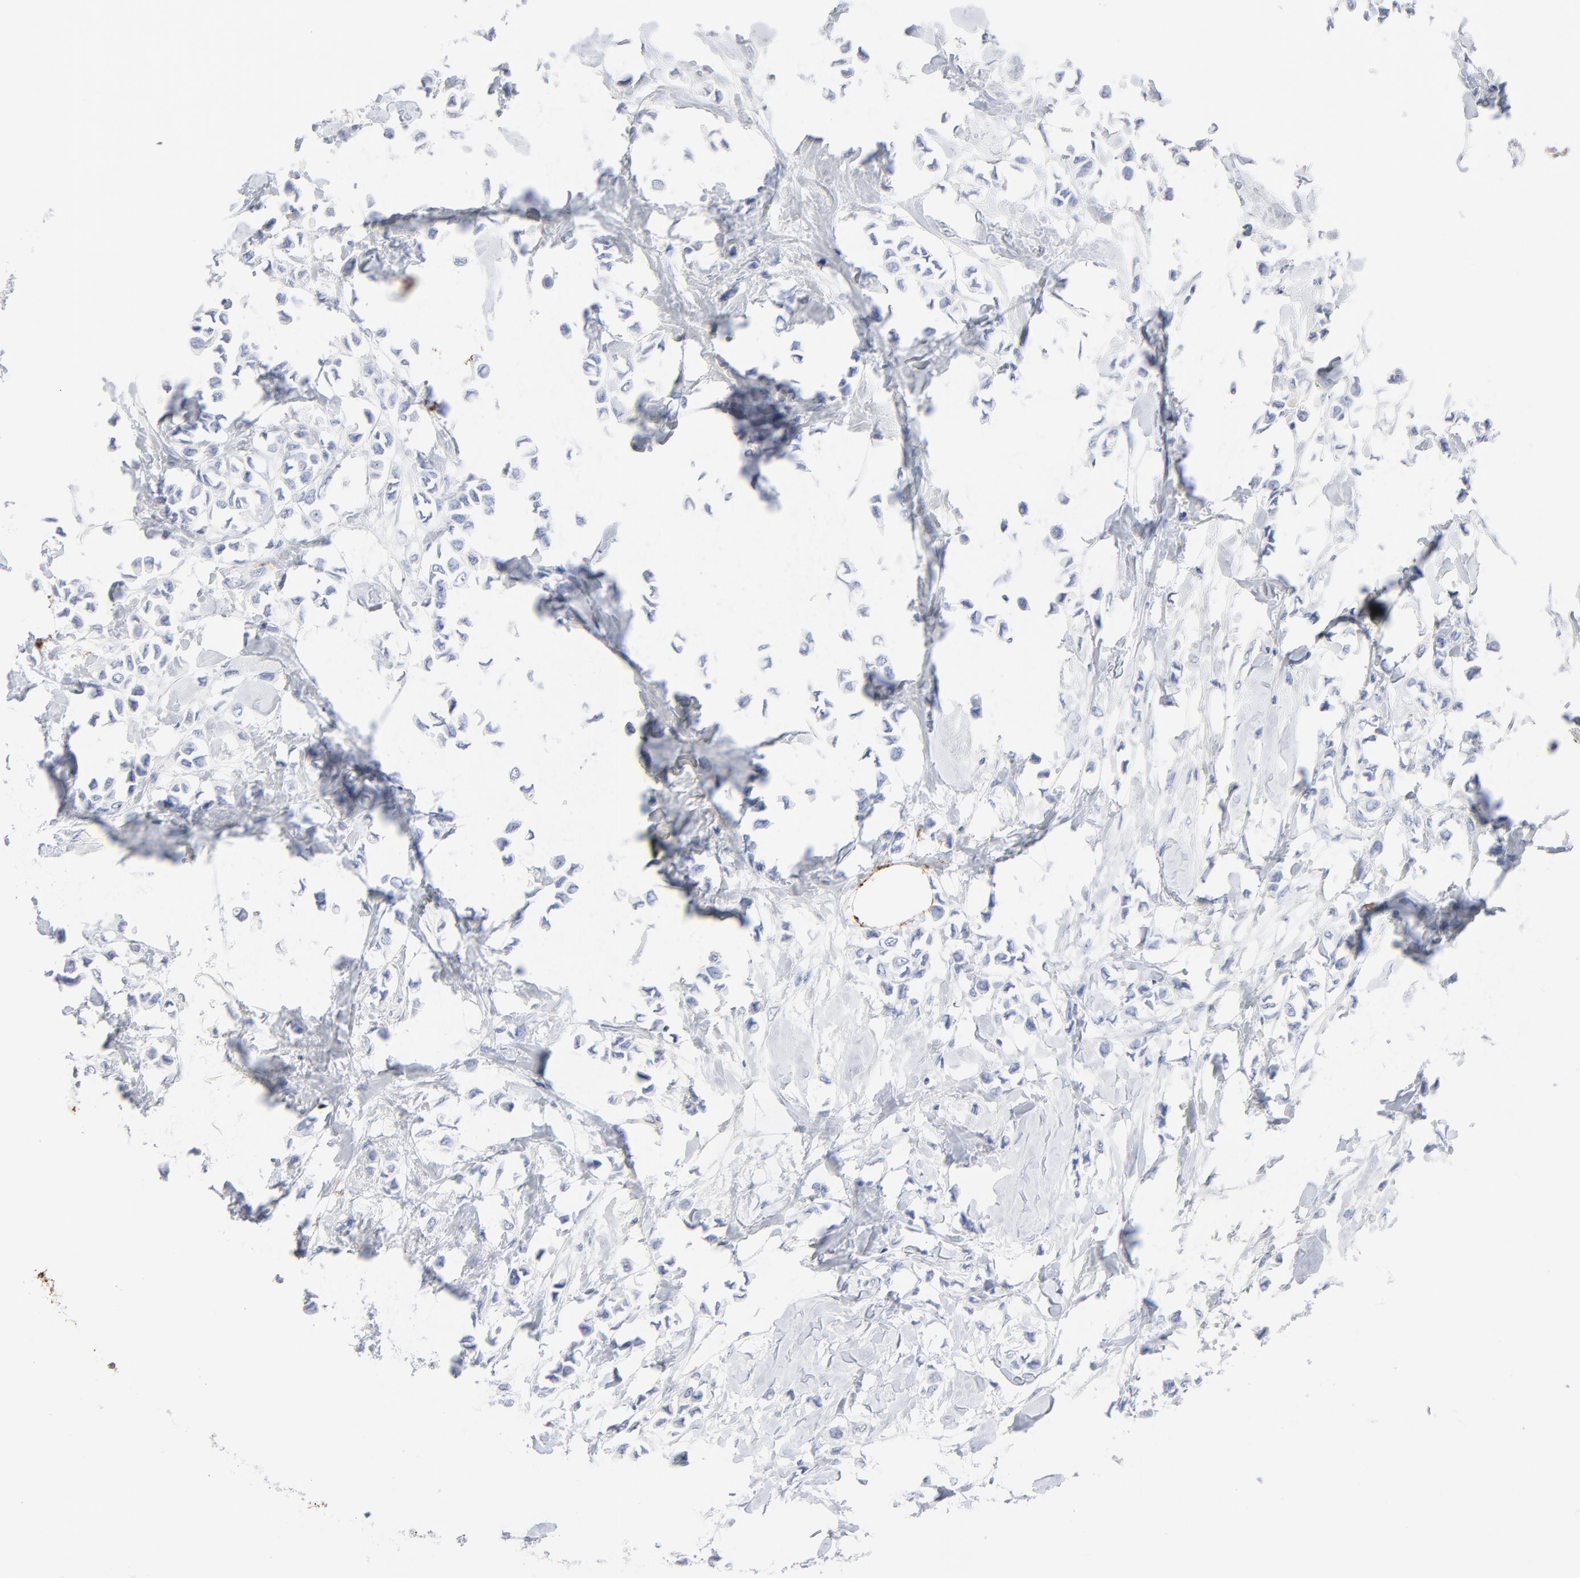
{"staining": {"intensity": "negative", "quantity": "none", "location": "none"}, "tissue": "breast cancer", "cell_type": "Tumor cells", "image_type": "cancer", "snomed": [{"axis": "morphology", "description": "Lobular carcinoma"}, {"axis": "topography", "description": "Breast"}], "caption": "Immunohistochemistry (IHC) photomicrograph of neoplastic tissue: human lobular carcinoma (breast) stained with DAB reveals no significant protein staining in tumor cells.", "gene": "AGTR1", "patient": {"sex": "female", "age": 51}}